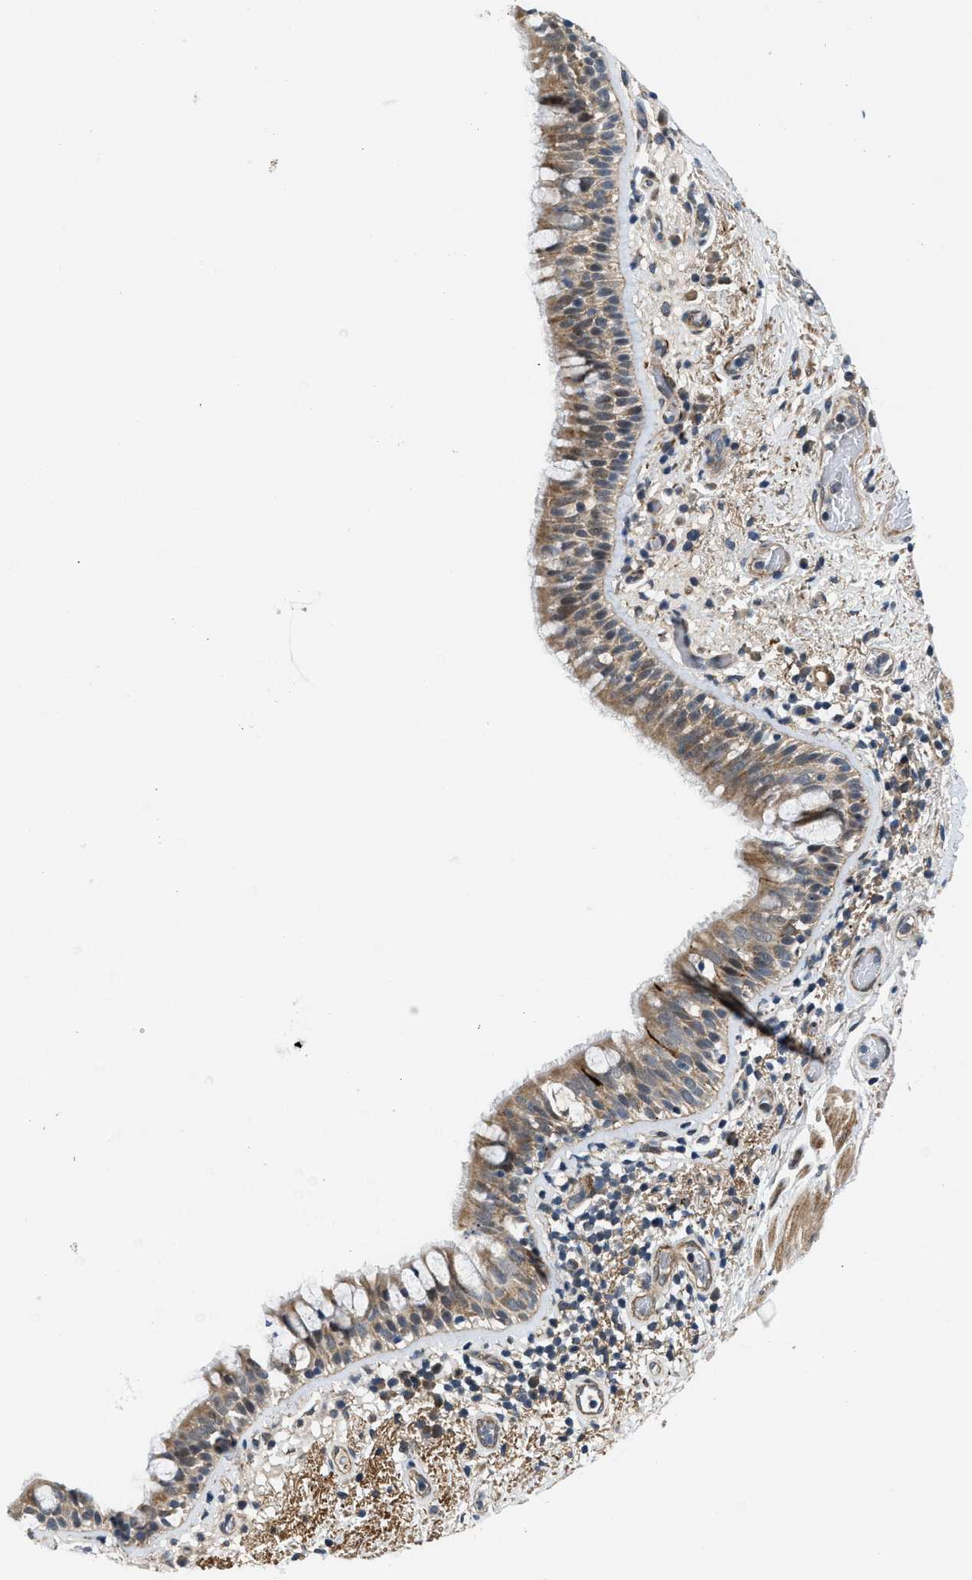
{"staining": {"intensity": "moderate", "quantity": ">75%", "location": "cytoplasmic/membranous"}, "tissue": "bronchus", "cell_type": "Respiratory epithelial cells", "image_type": "normal", "snomed": [{"axis": "morphology", "description": "Normal tissue, NOS"}, {"axis": "morphology", "description": "Inflammation, NOS"}, {"axis": "topography", "description": "Cartilage tissue"}, {"axis": "topography", "description": "Bronchus"}], "caption": "The image displays a brown stain indicating the presence of a protein in the cytoplasmic/membranous of respiratory epithelial cells in bronchus. Using DAB (brown) and hematoxylin (blue) stains, captured at high magnification using brightfield microscopy.", "gene": "ZNF599", "patient": {"sex": "male", "age": 77}}